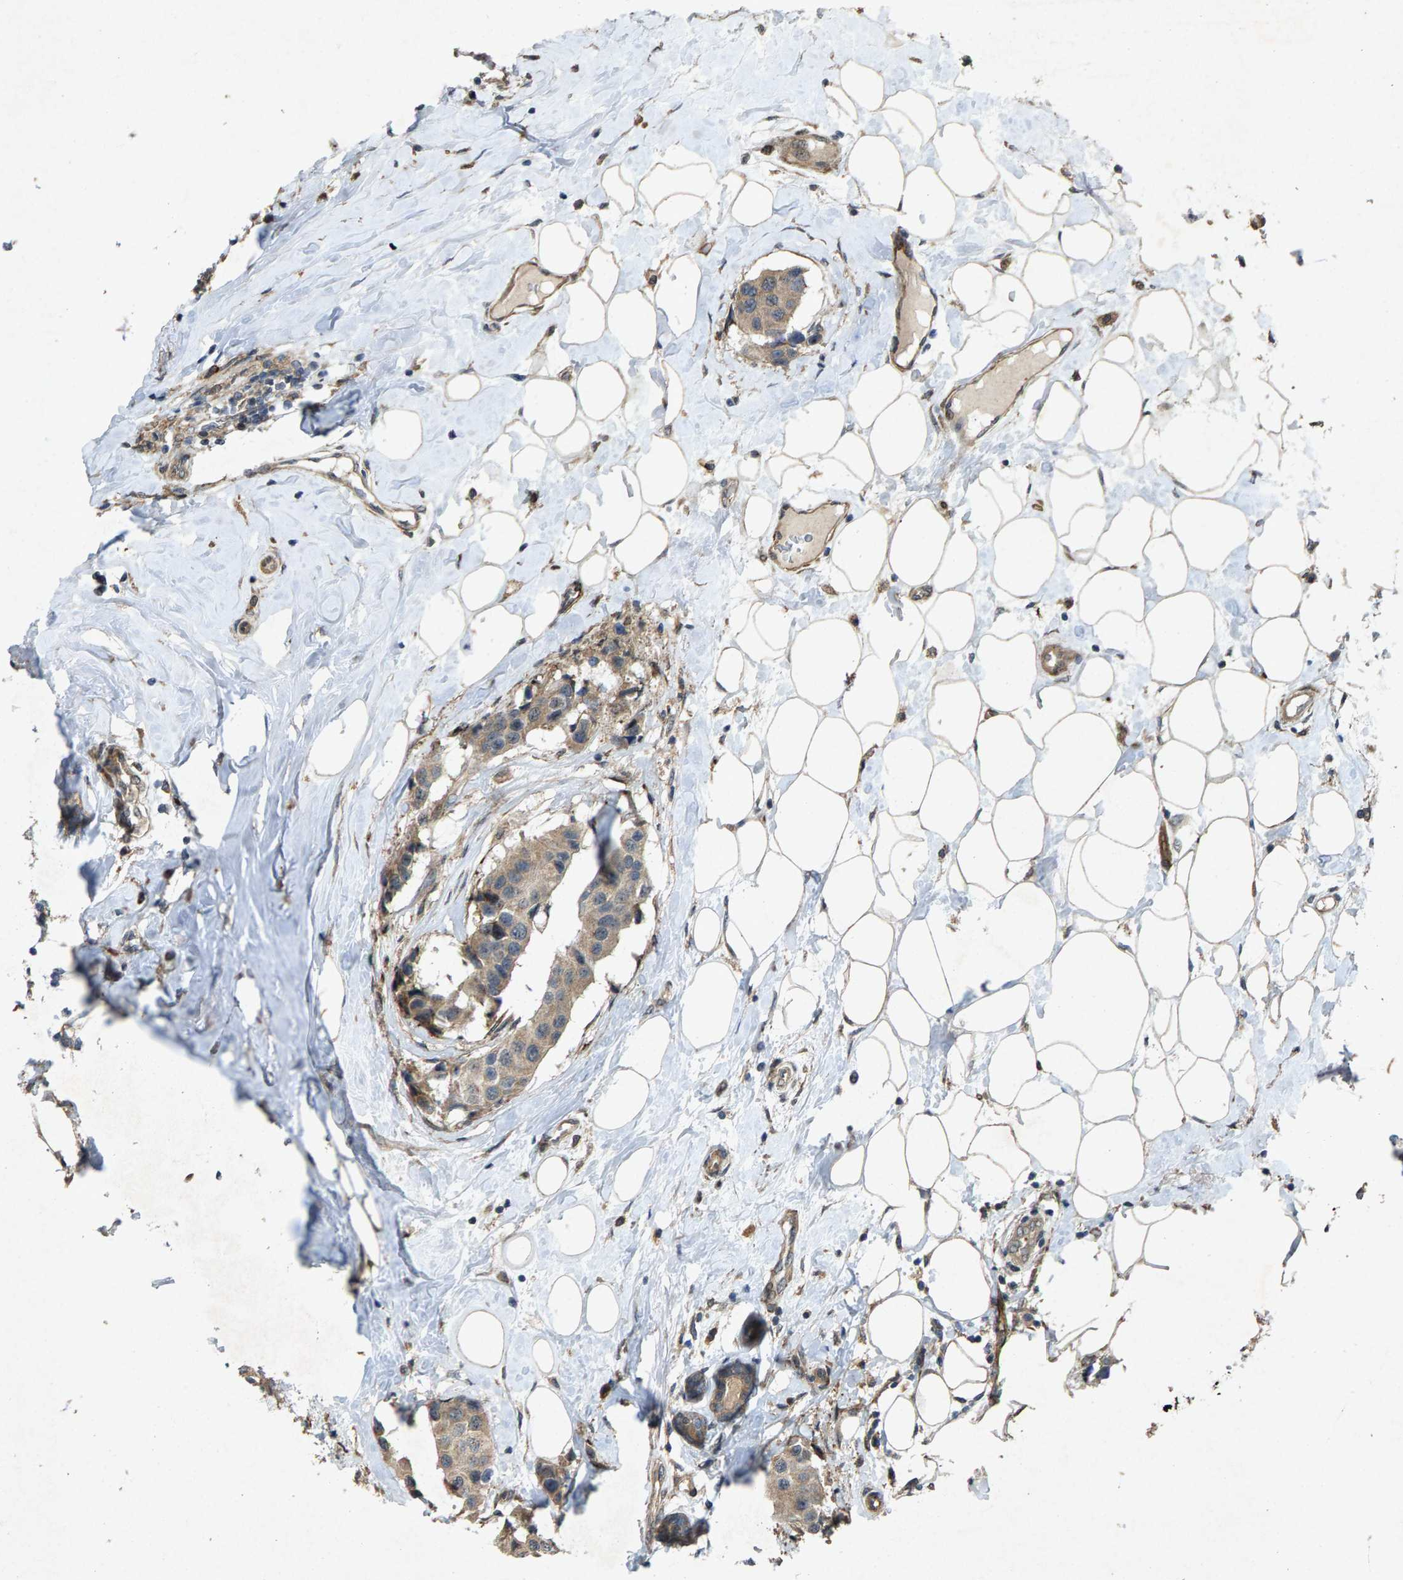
{"staining": {"intensity": "moderate", "quantity": ">75%", "location": "cytoplasmic/membranous"}, "tissue": "breast cancer", "cell_type": "Tumor cells", "image_type": "cancer", "snomed": [{"axis": "morphology", "description": "Normal tissue, NOS"}, {"axis": "morphology", "description": "Duct carcinoma"}, {"axis": "topography", "description": "Breast"}], "caption": "The image displays staining of infiltrating ductal carcinoma (breast), revealing moderate cytoplasmic/membranous protein positivity (brown color) within tumor cells. Nuclei are stained in blue.", "gene": "LRRC72", "patient": {"sex": "female", "age": 39}}